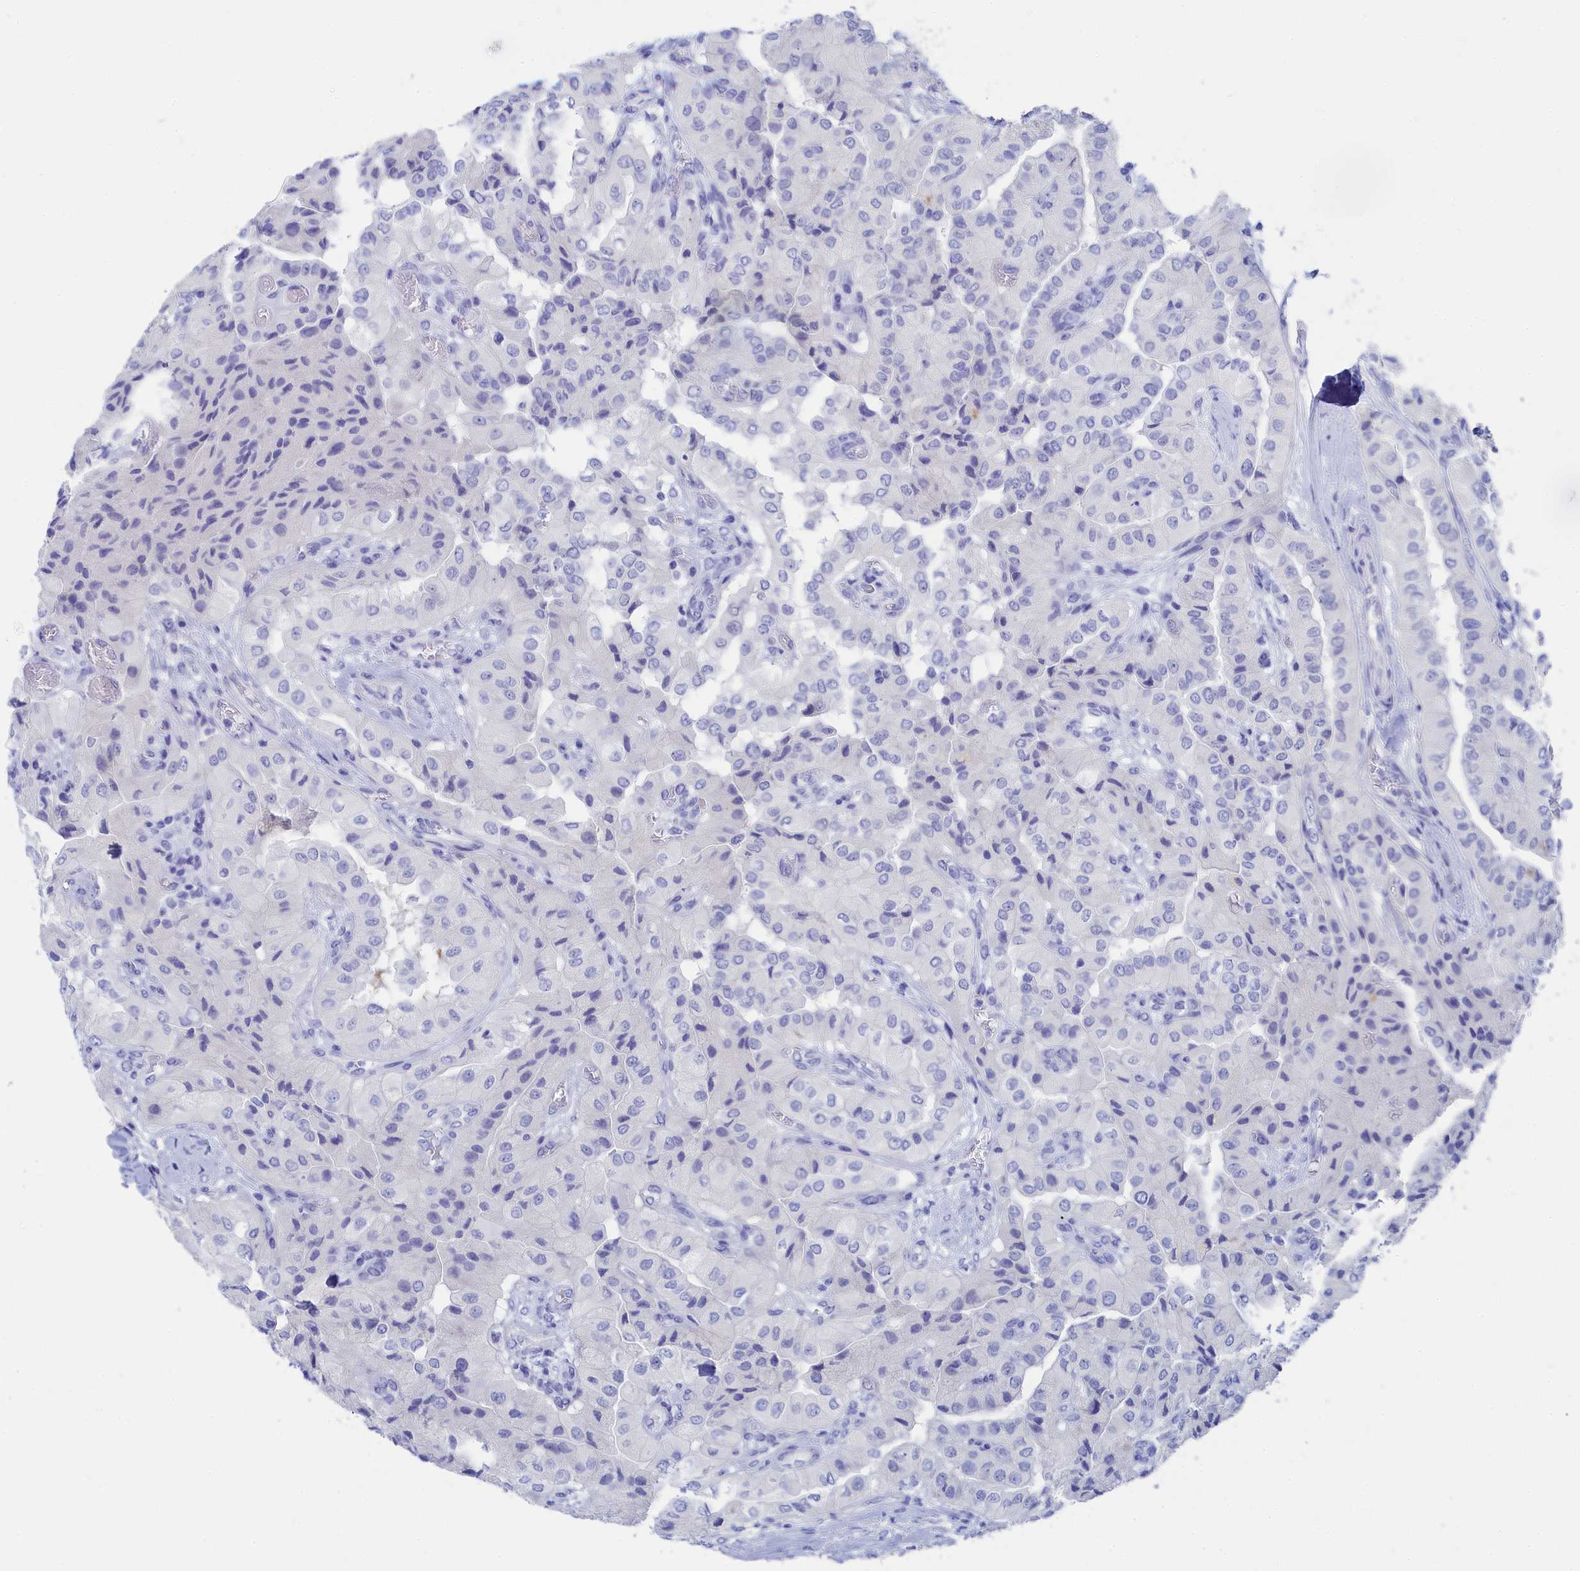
{"staining": {"intensity": "negative", "quantity": "none", "location": "none"}, "tissue": "head and neck cancer", "cell_type": "Tumor cells", "image_type": "cancer", "snomed": [{"axis": "morphology", "description": "Adenocarcinoma, NOS"}, {"axis": "topography", "description": "Head-Neck"}], "caption": "High magnification brightfield microscopy of head and neck cancer stained with DAB (brown) and counterstained with hematoxylin (blue): tumor cells show no significant staining.", "gene": "TRIM10", "patient": {"sex": "male", "age": 66}}